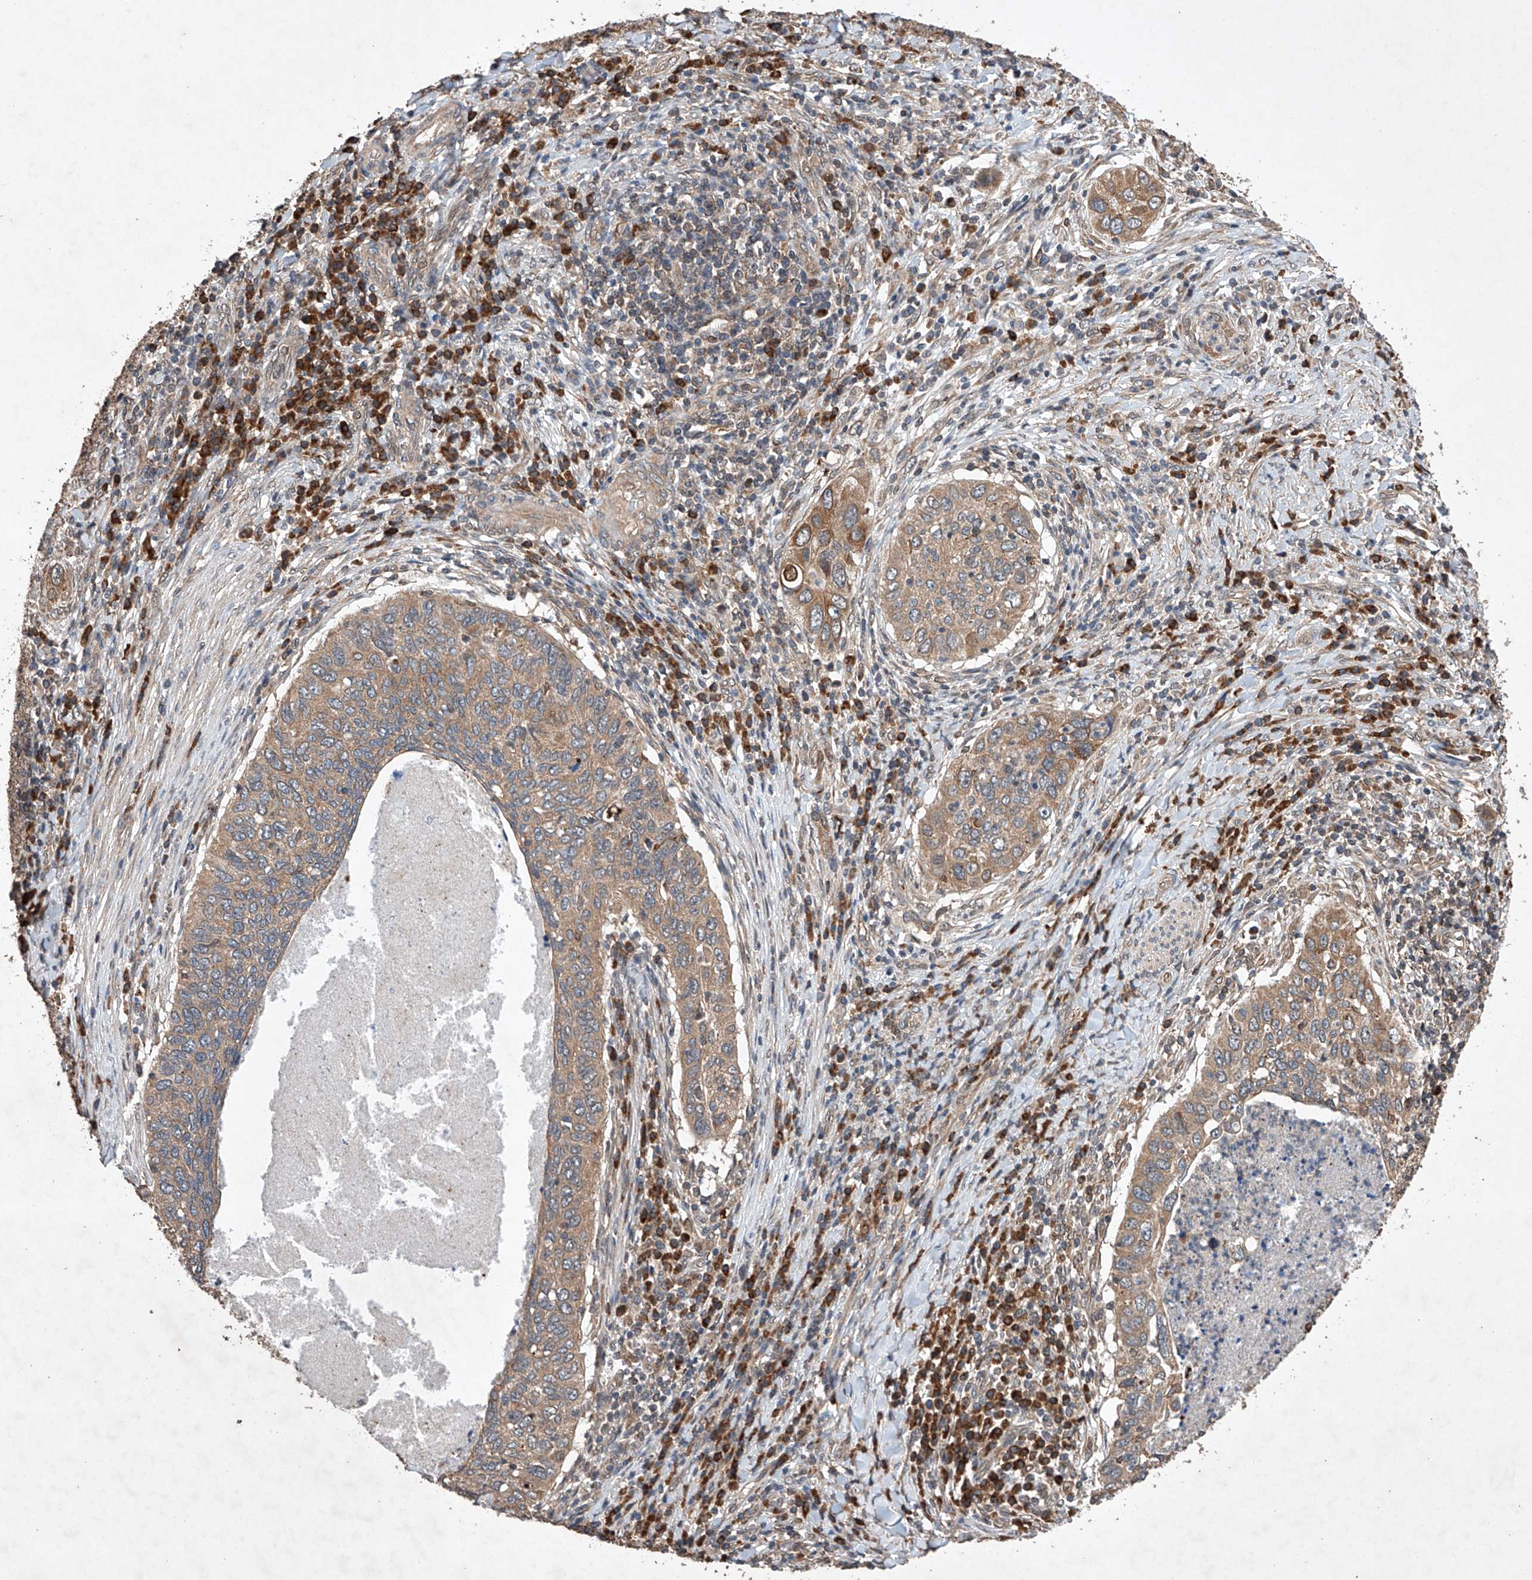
{"staining": {"intensity": "moderate", "quantity": ">75%", "location": "cytoplasmic/membranous"}, "tissue": "cervical cancer", "cell_type": "Tumor cells", "image_type": "cancer", "snomed": [{"axis": "morphology", "description": "Squamous cell carcinoma, NOS"}, {"axis": "topography", "description": "Cervix"}], "caption": "Immunohistochemical staining of human cervical cancer (squamous cell carcinoma) displays medium levels of moderate cytoplasmic/membranous positivity in approximately >75% of tumor cells.", "gene": "LURAP1", "patient": {"sex": "female", "age": 38}}